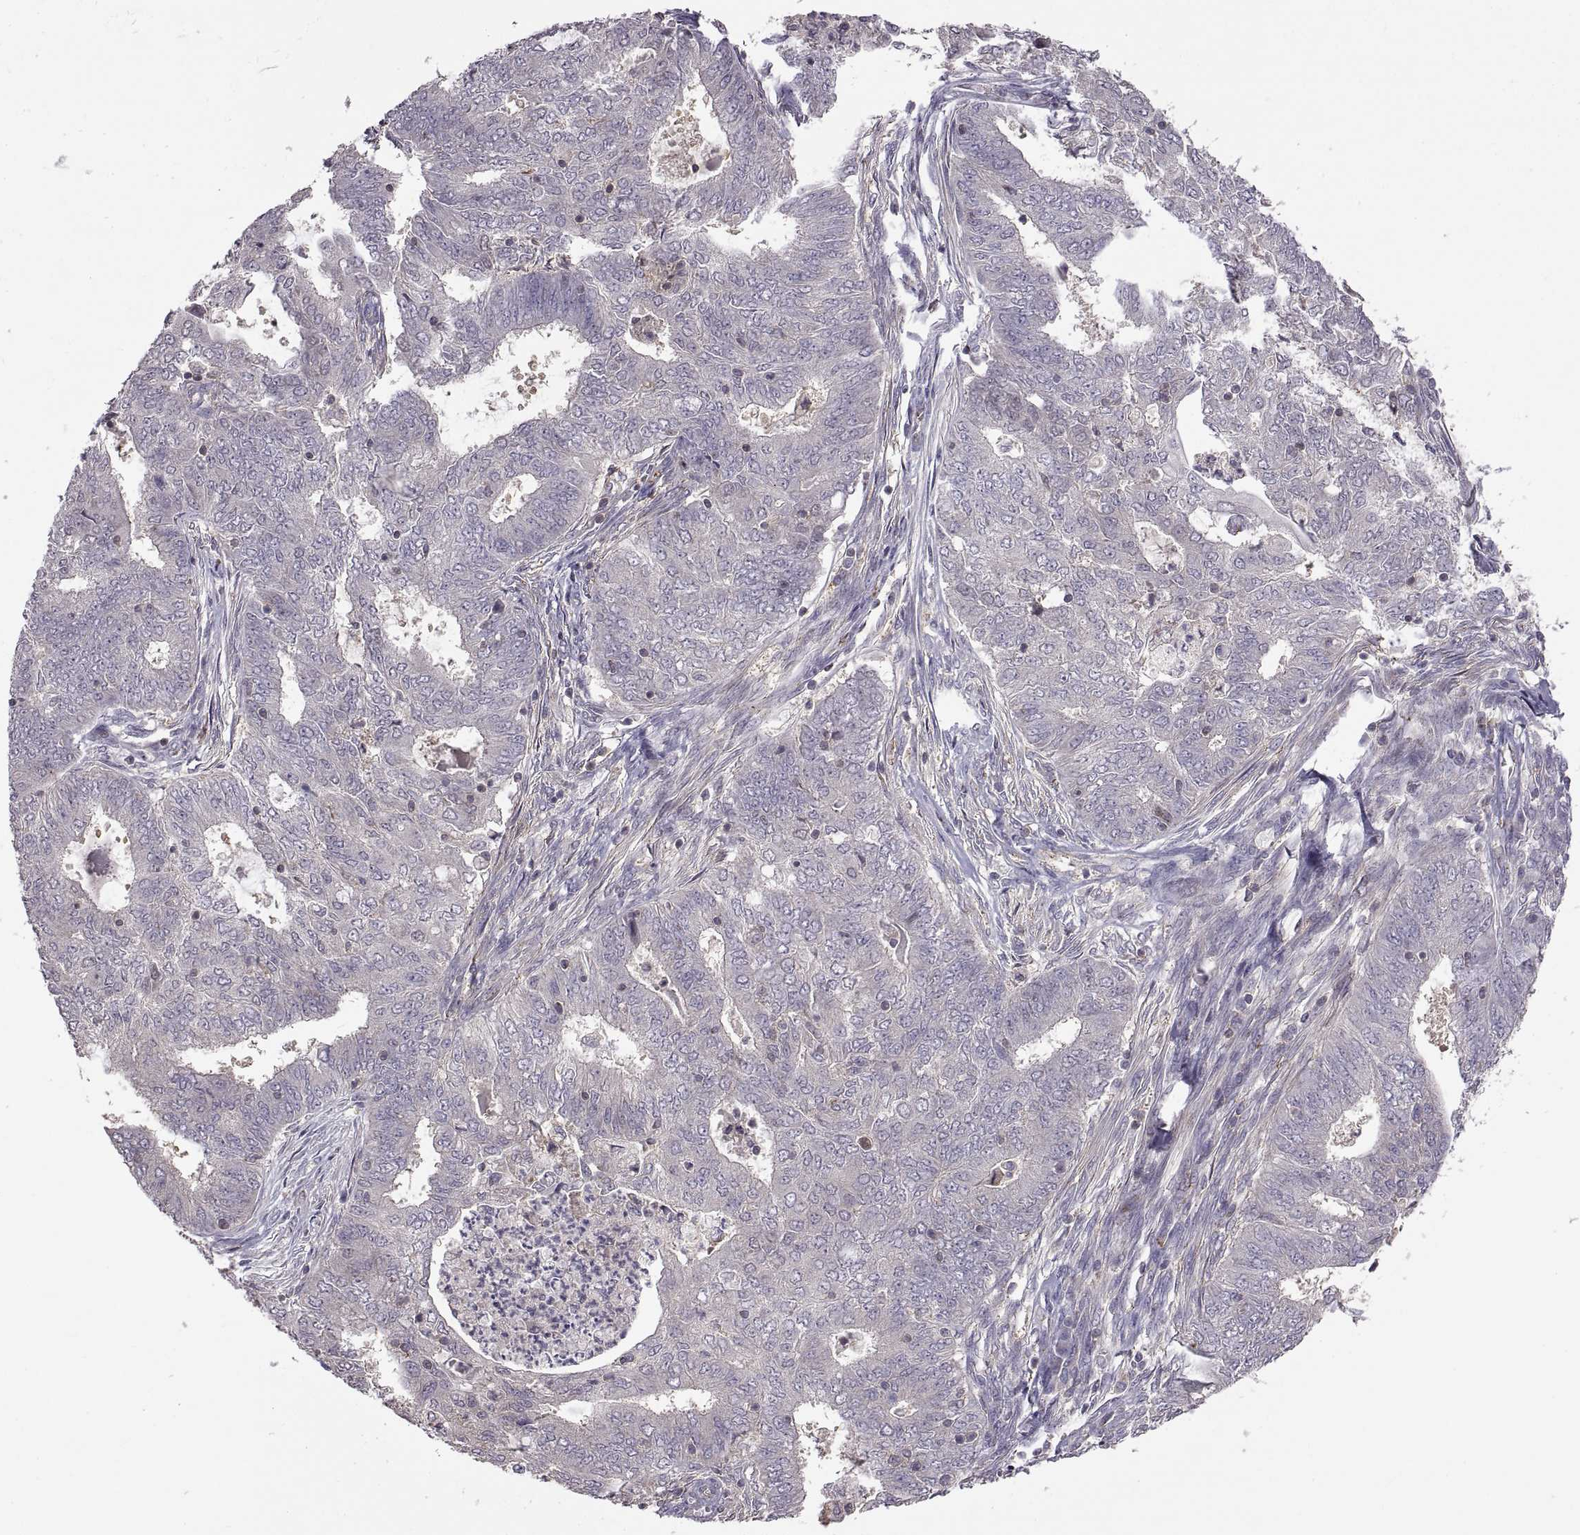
{"staining": {"intensity": "negative", "quantity": "none", "location": "none"}, "tissue": "endometrial cancer", "cell_type": "Tumor cells", "image_type": "cancer", "snomed": [{"axis": "morphology", "description": "Adenocarcinoma, NOS"}, {"axis": "topography", "description": "Endometrium"}], "caption": "Immunohistochemistry of human adenocarcinoma (endometrial) shows no staining in tumor cells.", "gene": "NMNAT2", "patient": {"sex": "female", "age": 62}}